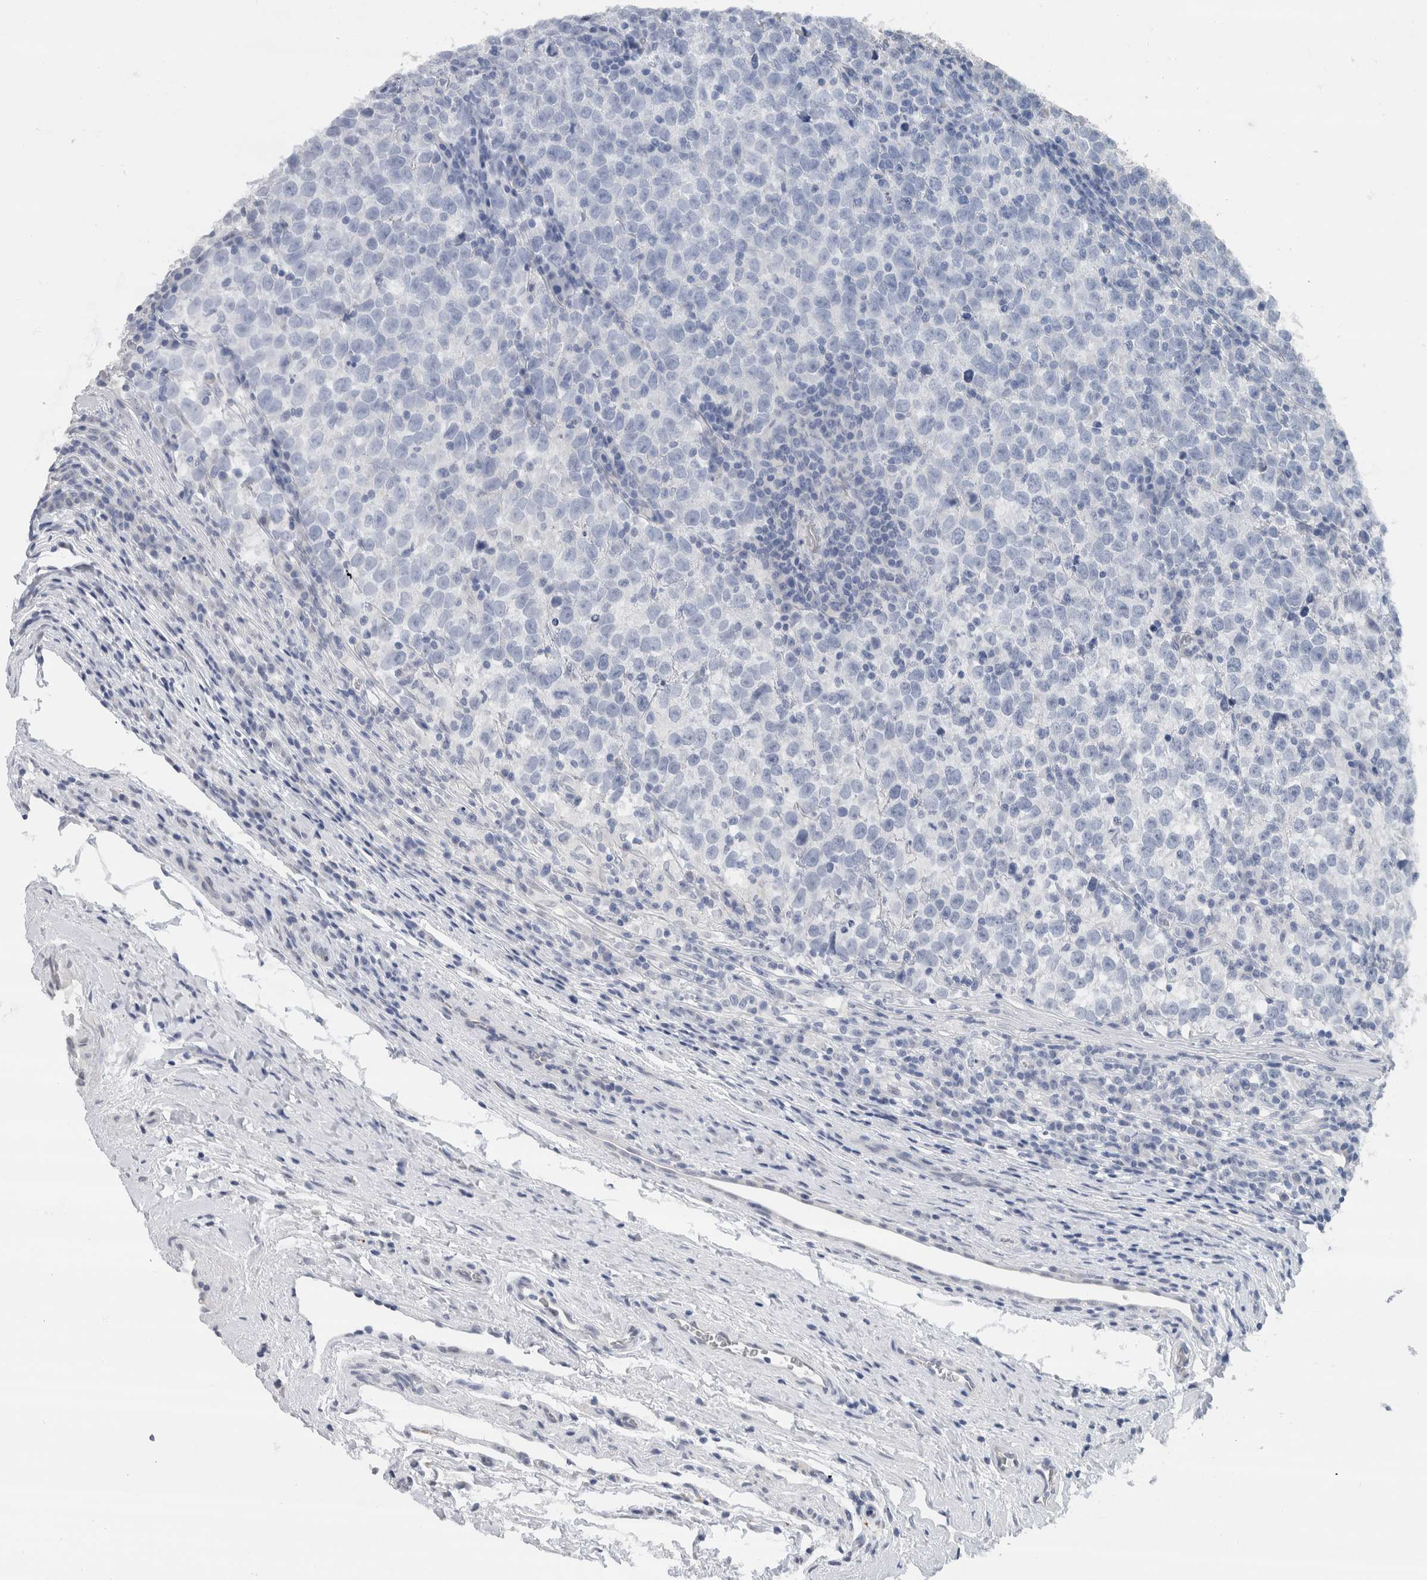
{"staining": {"intensity": "negative", "quantity": "none", "location": "none"}, "tissue": "testis cancer", "cell_type": "Tumor cells", "image_type": "cancer", "snomed": [{"axis": "morphology", "description": "Normal tissue, NOS"}, {"axis": "morphology", "description": "Seminoma, NOS"}, {"axis": "topography", "description": "Testis"}], "caption": "Immunohistochemistry photomicrograph of neoplastic tissue: seminoma (testis) stained with DAB (3,3'-diaminobenzidine) displays no significant protein staining in tumor cells.", "gene": "NEFM", "patient": {"sex": "male", "age": 43}}